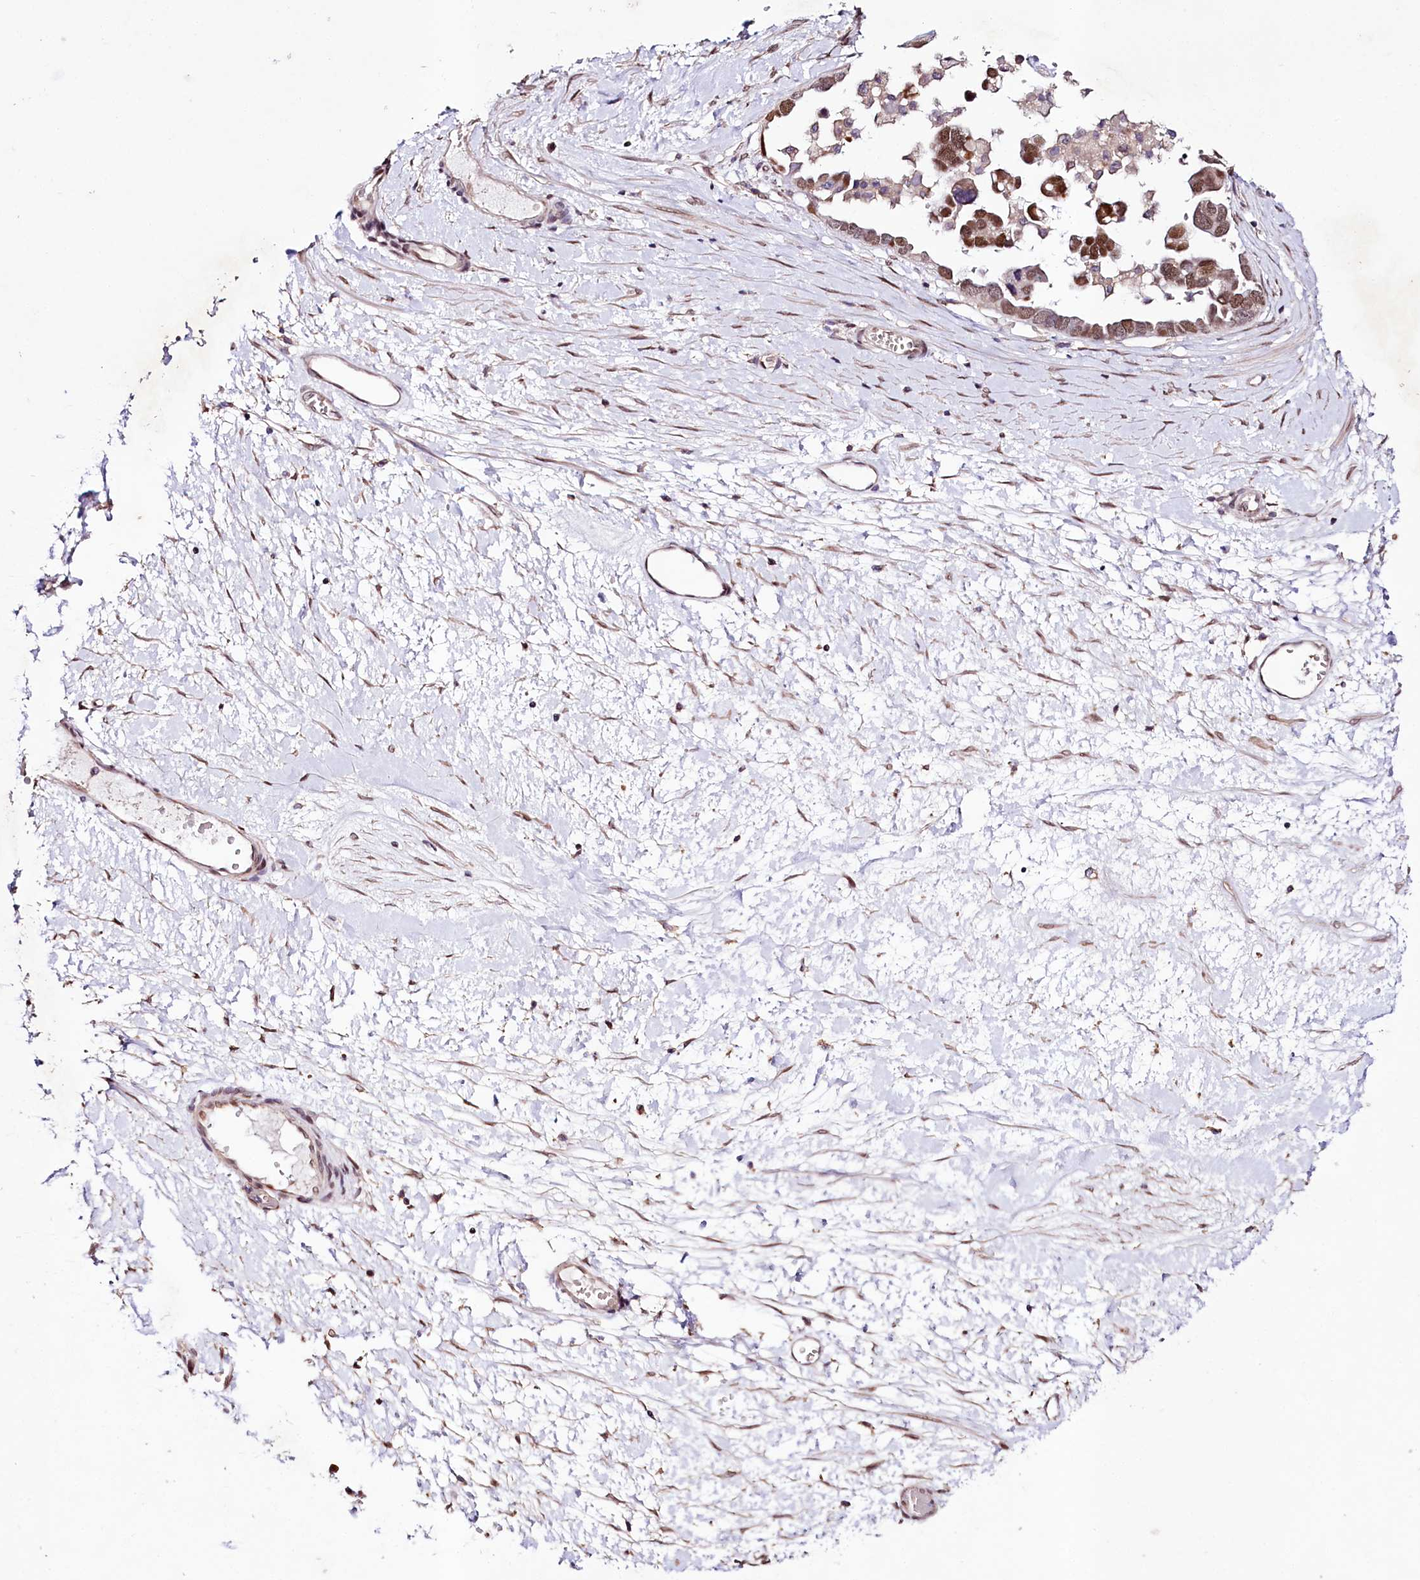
{"staining": {"intensity": "moderate", "quantity": "25%-75%", "location": "nuclear"}, "tissue": "ovarian cancer", "cell_type": "Tumor cells", "image_type": "cancer", "snomed": [{"axis": "morphology", "description": "Cystadenocarcinoma, serous, NOS"}, {"axis": "topography", "description": "Ovary"}], "caption": "Serous cystadenocarcinoma (ovarian) tissue demonstrates moderate nuclear expression in about 25%-75% of tumor cells, visualized by immunohistochemistry.", "gene": "ZNF226", "patient": {"sex": "female", "age": 54}}